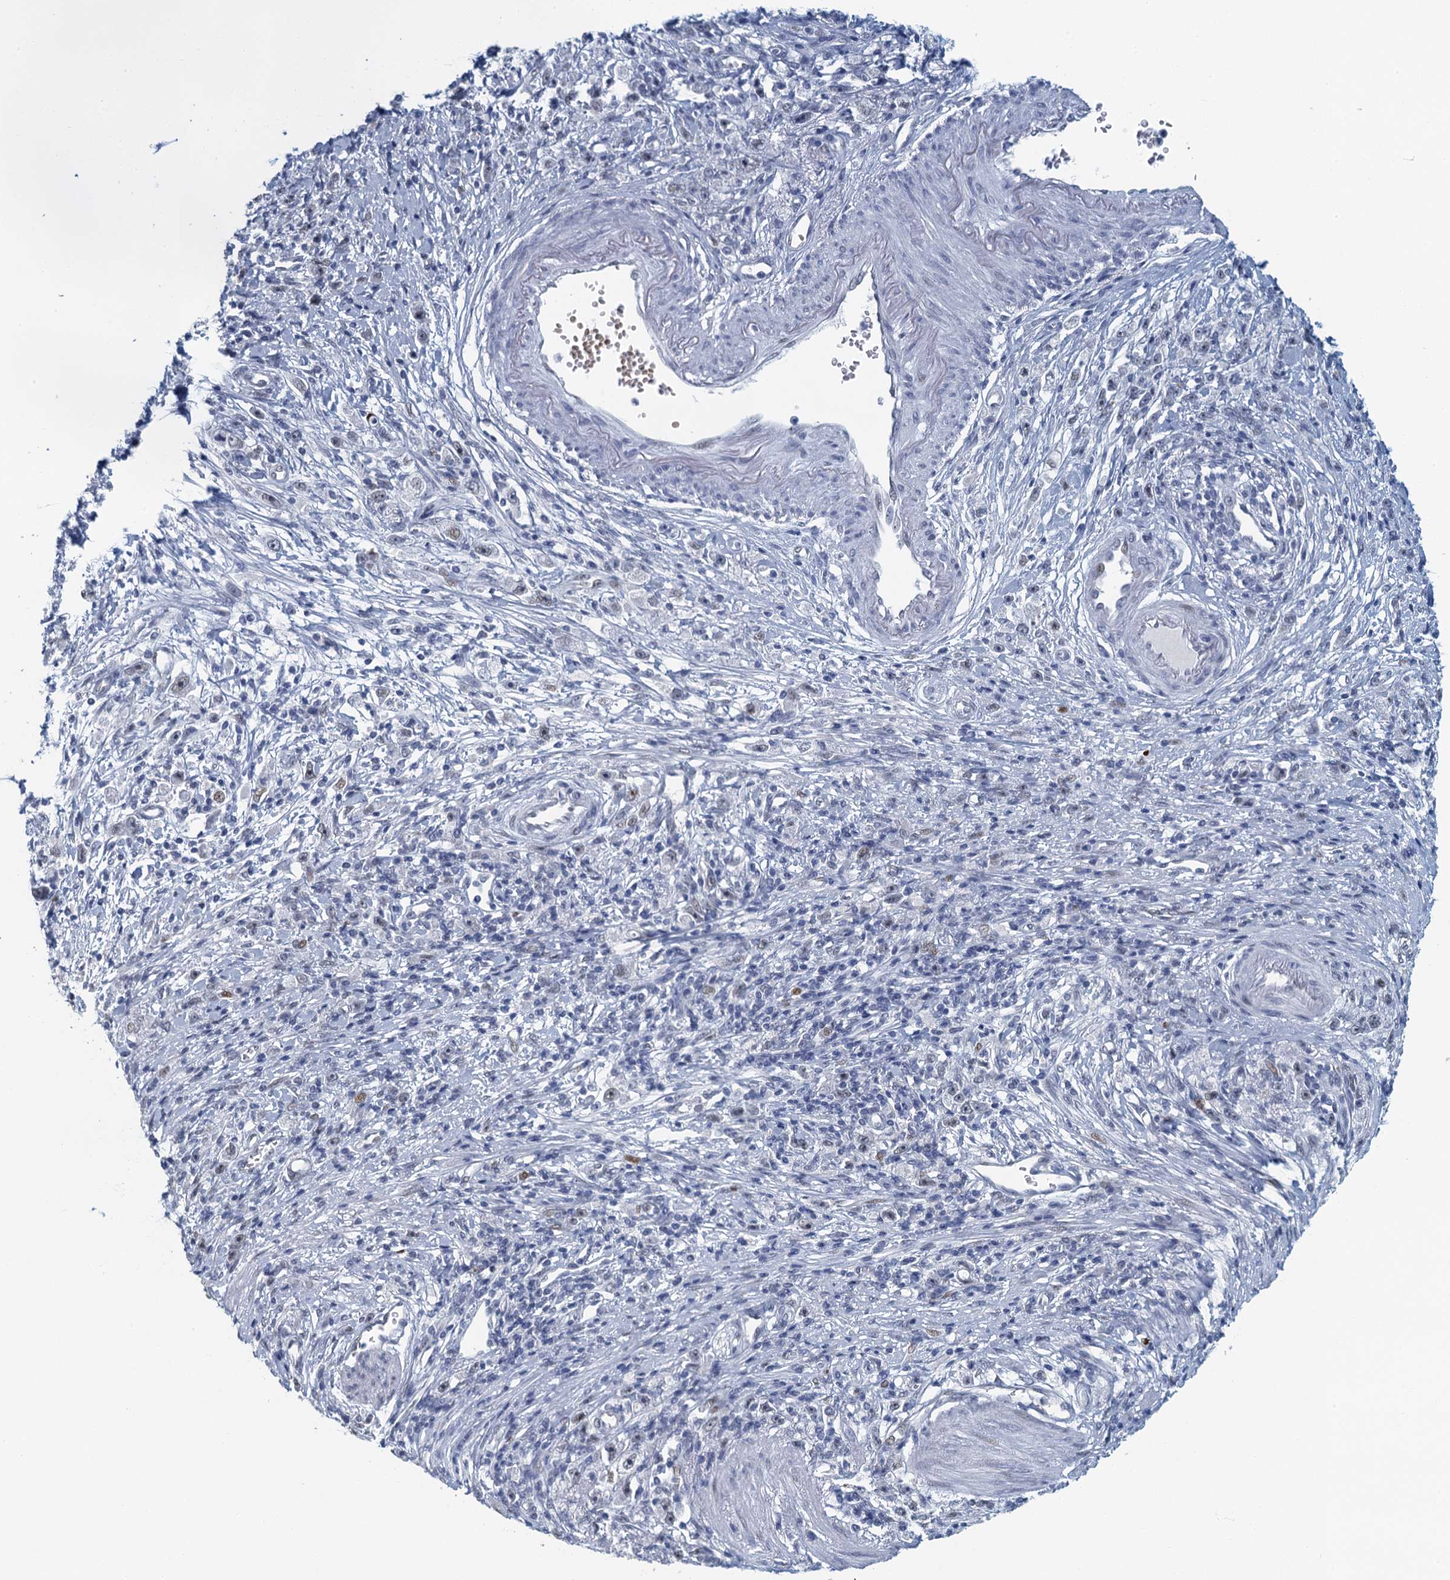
{"staining": {"intensity": "negative", "quantity": "none", "location": "none"}, "tissue": "stomach cancer", "cell_type": "Tumor cells", "image_type": "cancer", "snomed": [{"axis": "morphology", "description": "Adenocarcinoma, NOS"}, {"axis": "topography", "description": "Stomach"}], "caption": "This is an IHC histopathology image of stomach cancer (adenocarcinoma). There is no expression in tumor cells.", "gene": "TTLL9", "patient": {"sex": "female", "age": 59}}